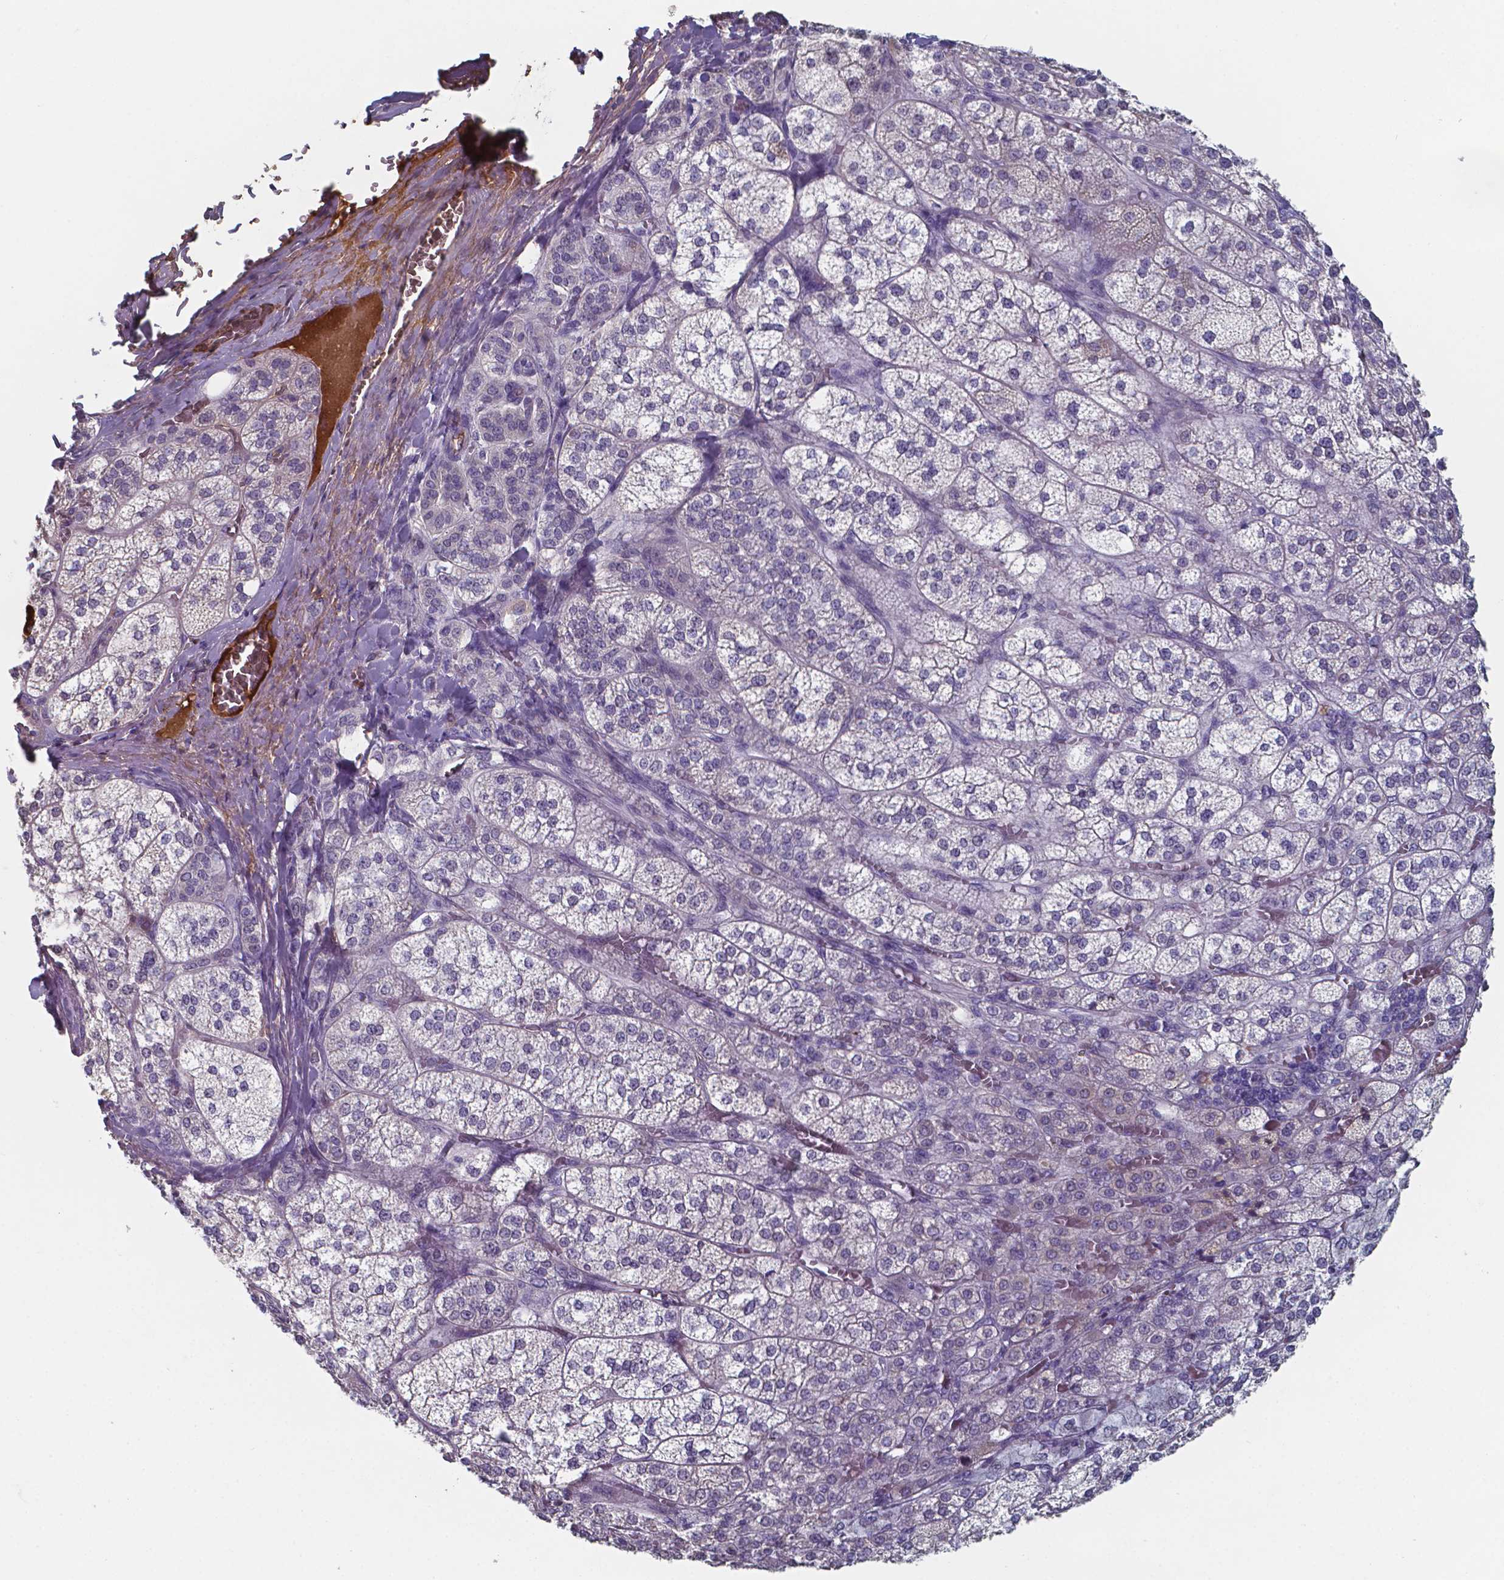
{"staining": {"intensity": "negative", "quantity": "none", "location": "none"}, "tissue": "adrenal gland", "cell_type": "Glandular cells", "image_type": "normal", "snomed": [{"axis": "morphology", "description": "Normal tissue, NOS"}, {"axis": "topography", "description": "Adrenal gland"}], "caption": "This is a micrograph of IHC staining of benign adrenal gland, which shows no expression in glandular cells.", "gene": "BTBD17", "patient": {"sex": "female", "age": 60}}